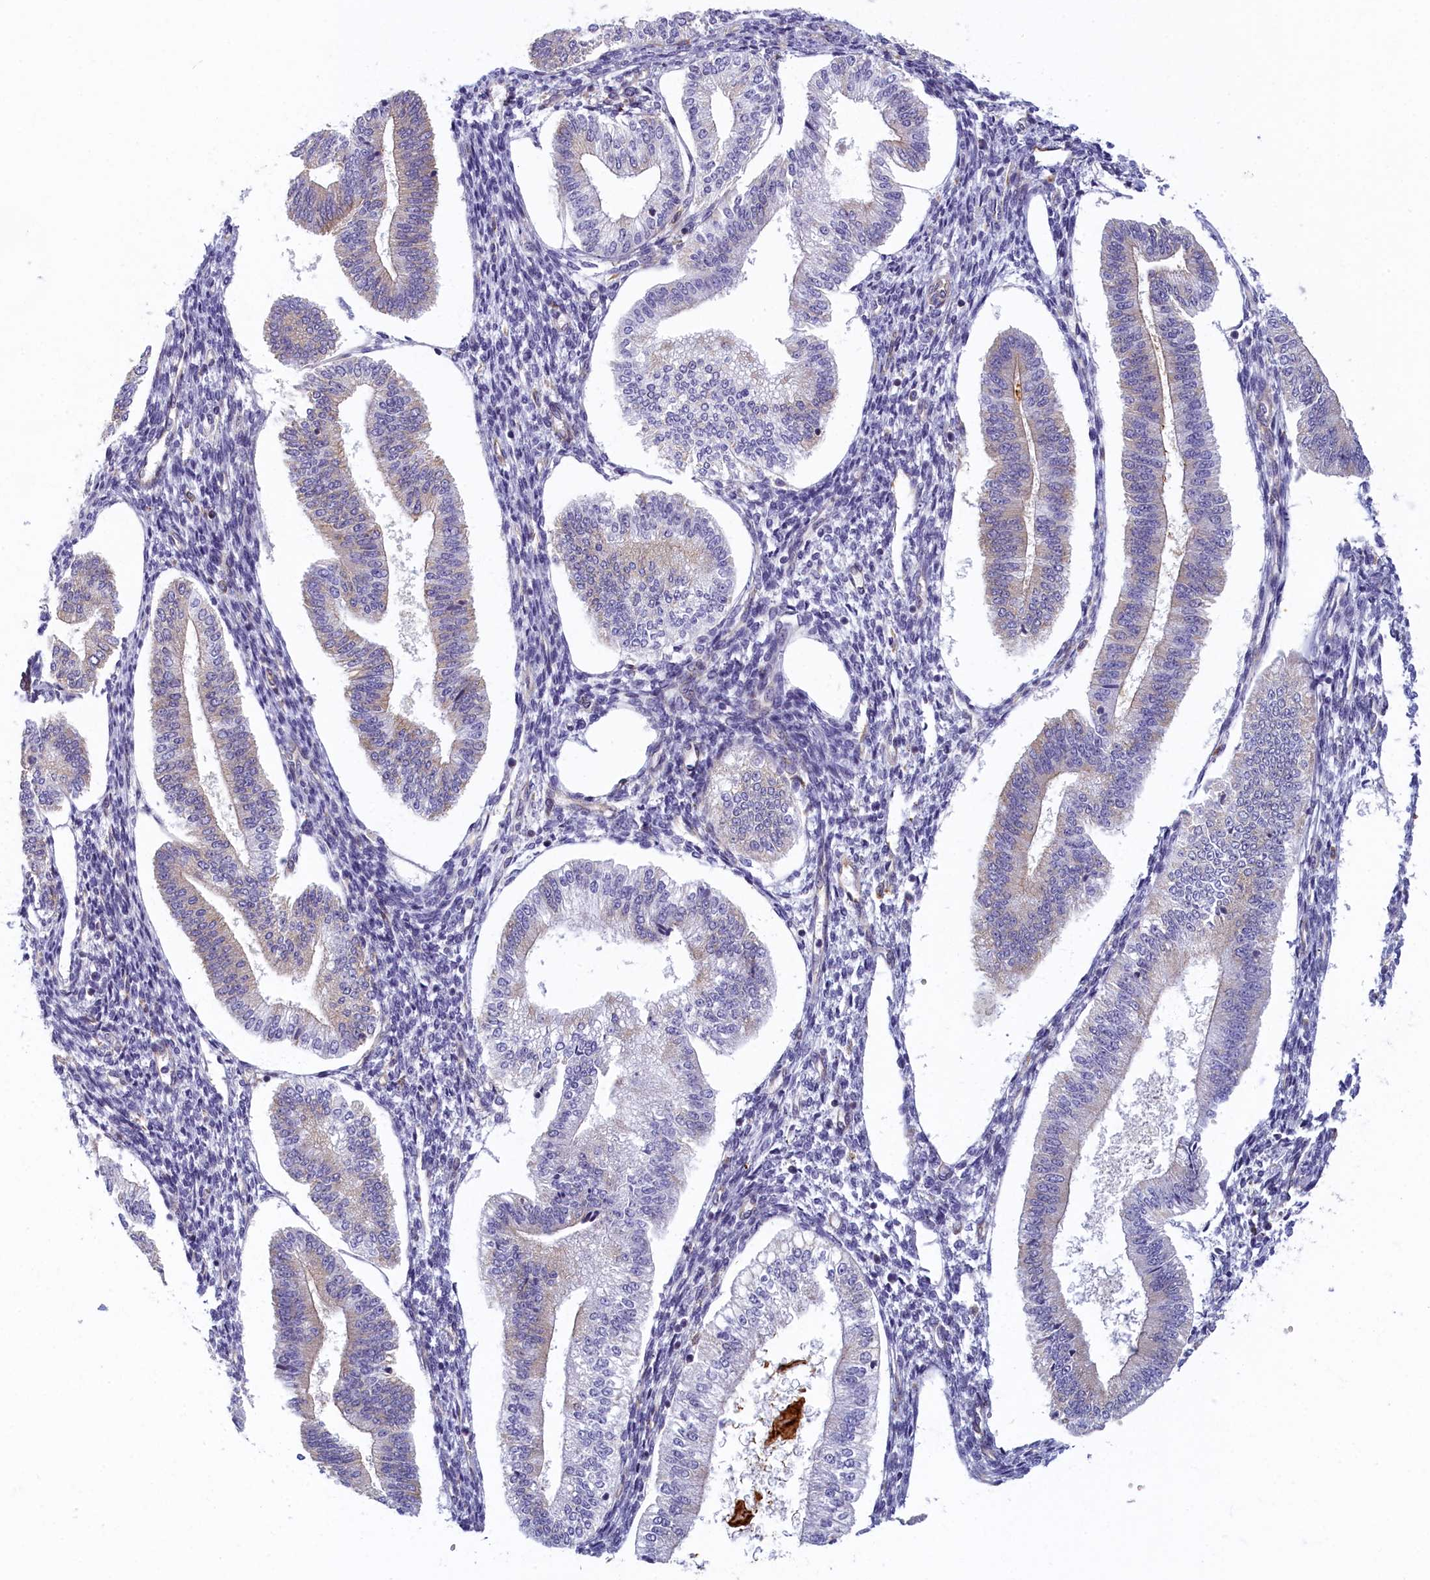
{"staining": {"intensity": "negative", "quantity": "none", "location": "none"}, "tissue": "endometrium", "cell_type": "Cells in endometrial stroma", "image_type": "normal", "snomed": [{"axis": "morphology", "description": "Normal tissue, NOS"}, {"axis": "topography", "description": "Endometrium"}], "caption": "A high-resolution micrograph shows IHC staining of unremarkable endometrium, which reveals no significant positivity in cells in endometrial stroma. (Brightfield microscopy of DAB immunohistochemistry (IHC) at high magnification).", "gene": "NOL10", "patient": {"sex": "female", "age": 34}}